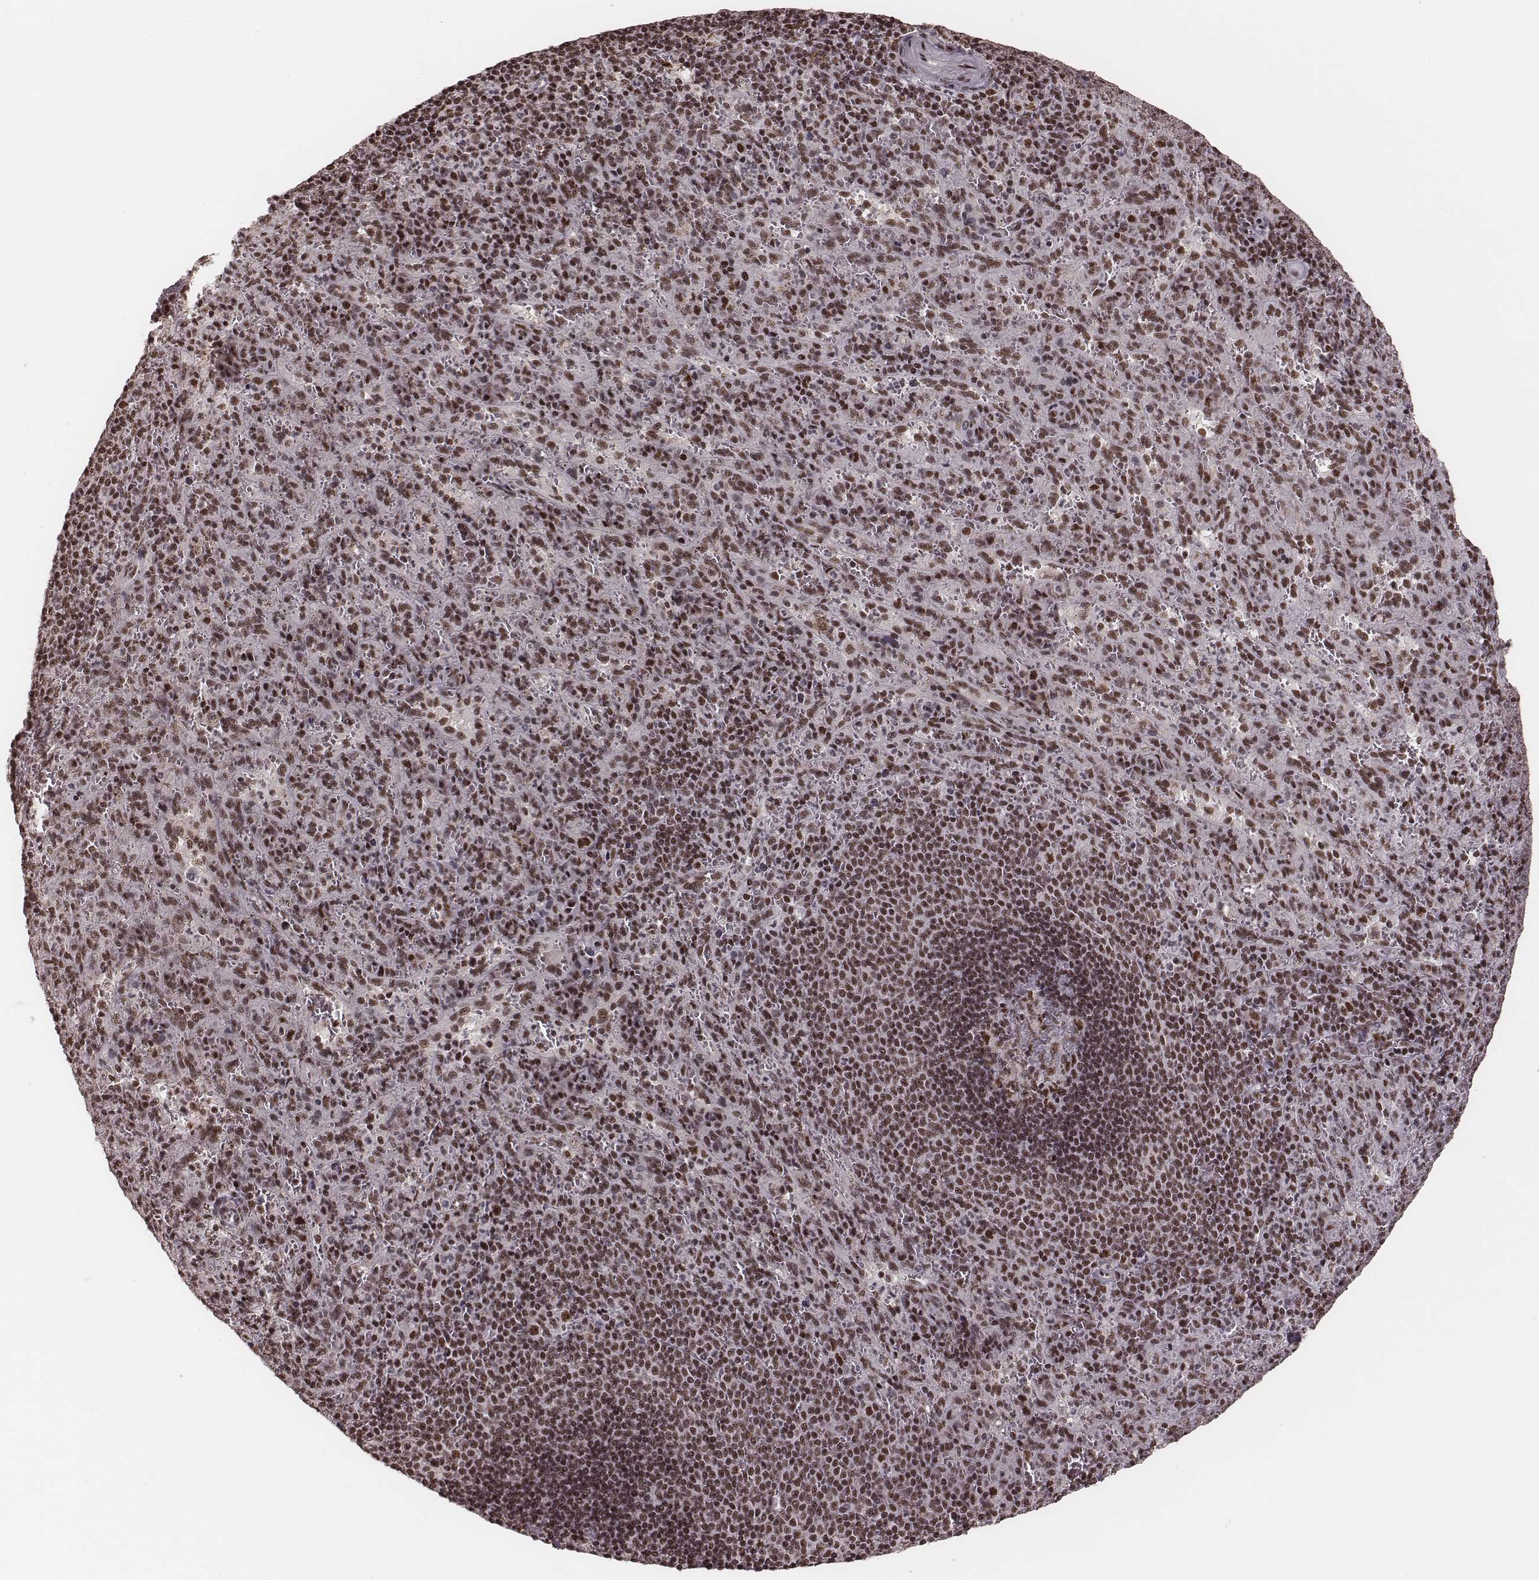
{"staining": {"intensity": "moderate", "quantity": ">75%", "location": "nuclear"}, "tissue": "spleen", "cell_type": "Cells in red pulp", "image_type": "normal", "snomed": [{"axis": "morphology", "description": "Normal tissue, NOS"}, {"axis": "topography", "description": "Spleen"}], "caption": "Human spleen stained for a protein (brown) shows moderate nuclear positive staining in about >75% of cells in red pulp.", "gene": "LUC7L", "patient": {"sex": "male", "age": 57}}